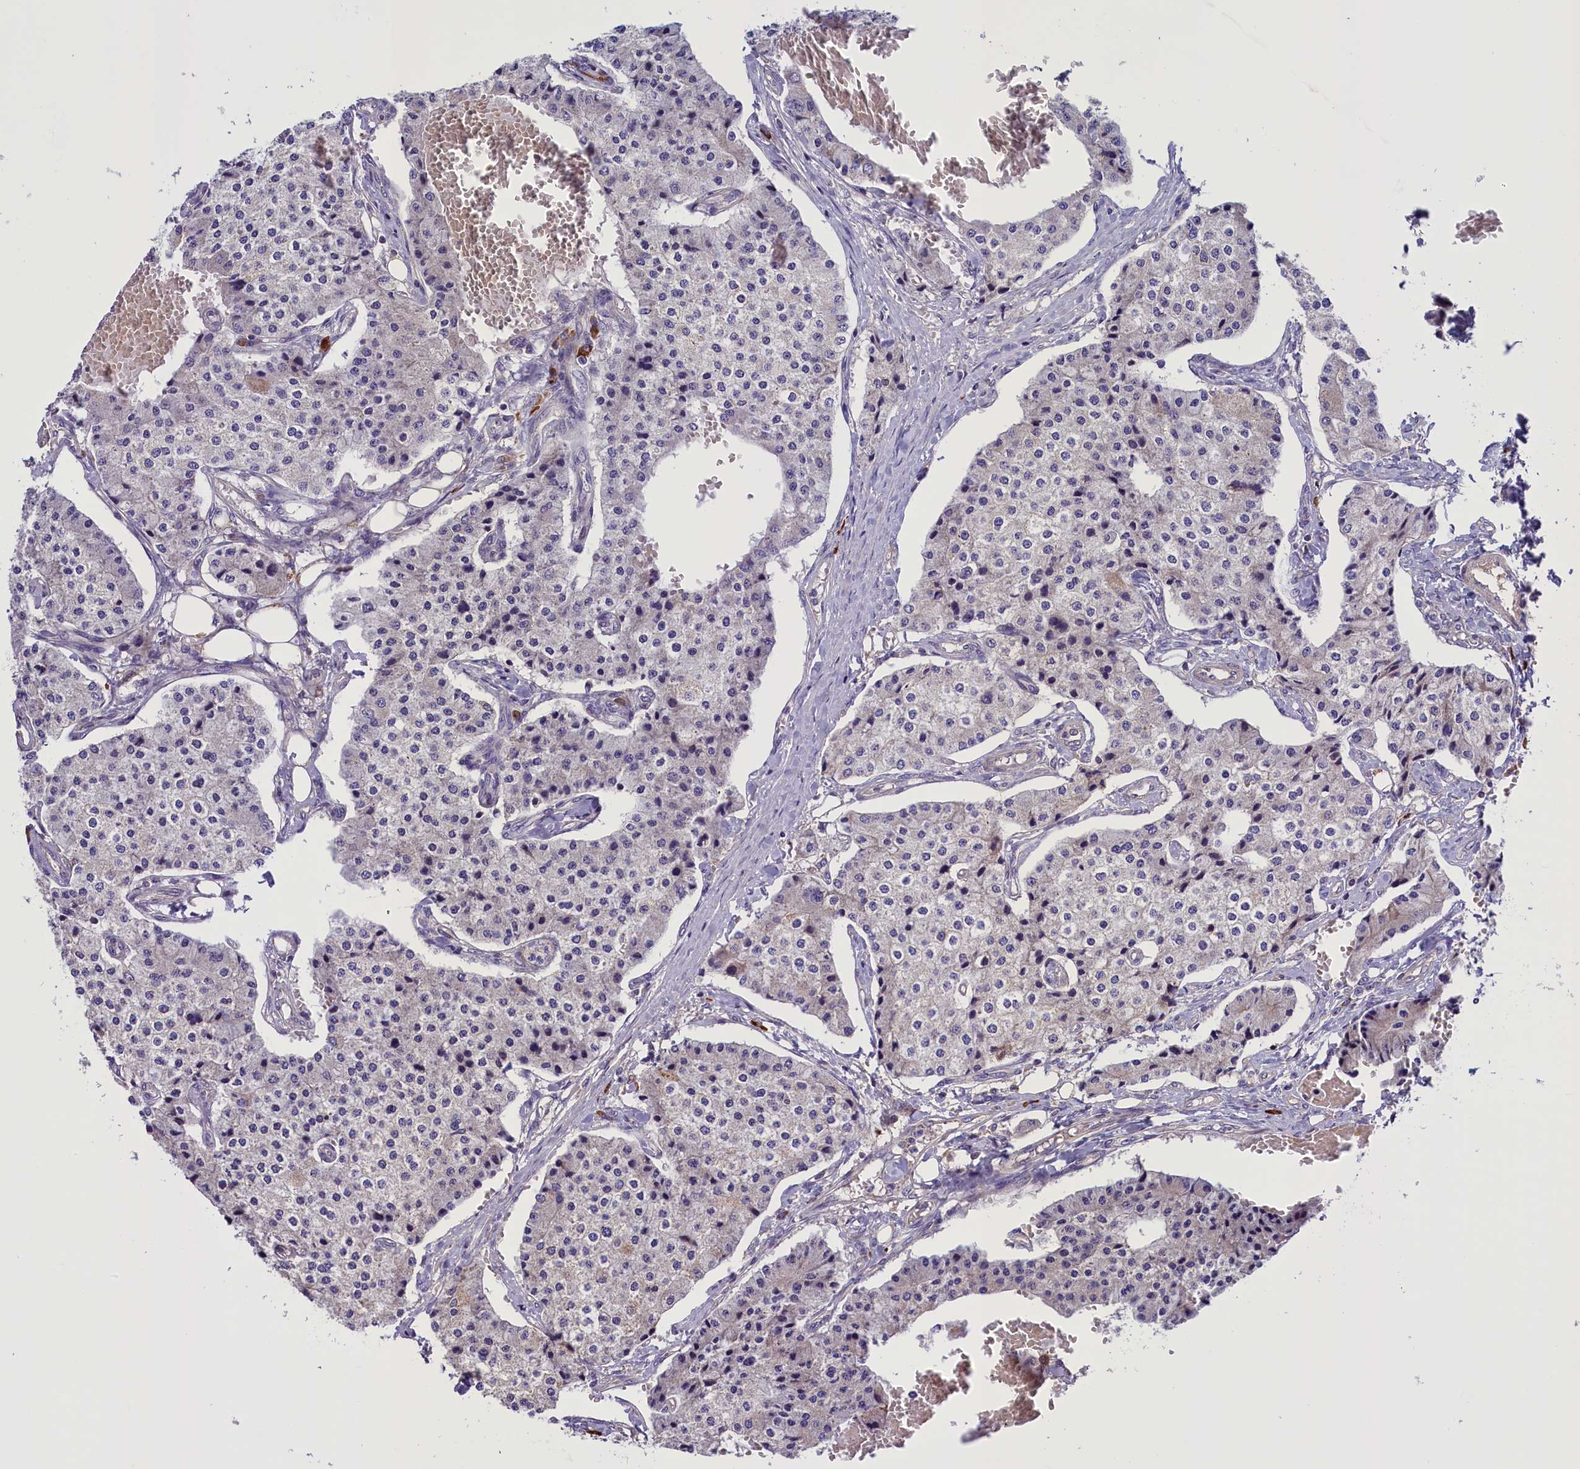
{"staining": {"intensity": "negative", "quantity": "none", "location": "none"}, "tissue": "carcinoid", "cell_type": "Tumor cells", "image_type": "cancer", "snomed": [{"axis": "morphology", "description": "Carcinoid, malignant, NOS"}, {"axis": "topography", "description": "Colon"}], "caption": "IHC micrograph of neoplastic tissue: human carcinoid (malignant) stained with DAB (3,3'-diaminobenzidine) demonstrates no significant protein expression in tumor cells.", "gene": "FRY", "patient": {"sex": "female", "age": 52}}